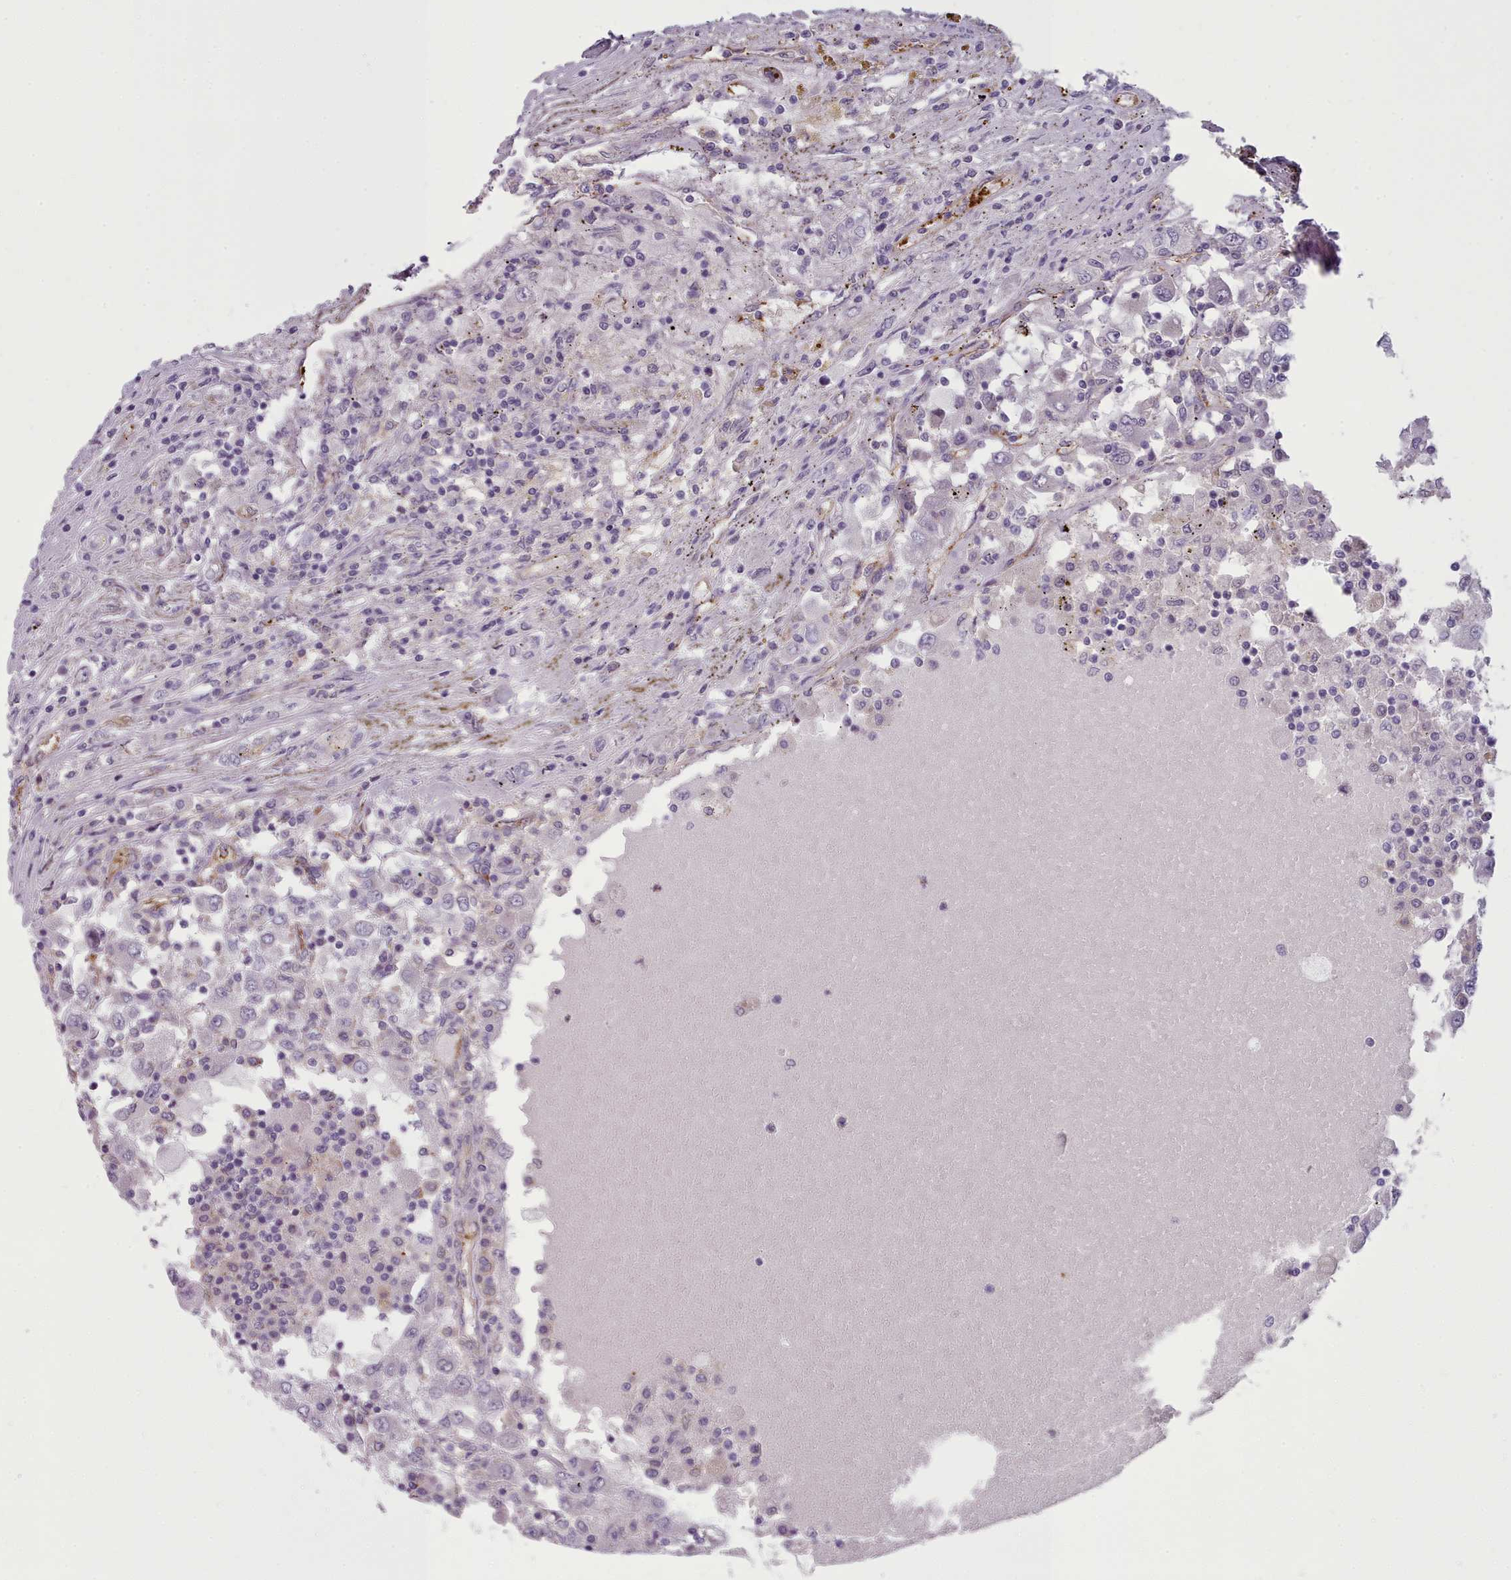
{"staining": {"intensity": "negative", "quantity": "none", "location": "none"}, "tissue": "renal cancer", "cell_type": "Tumor cells", "image_type": "cancer", "snomed": [{"axis": "morphology", "description": "Adenocarcinoma, NOS"}, {"axis": "topography", "description": "Kidney"}], "caption": "Tumor cells are negative for brown protein staining in renal cancer (adenocarcinoma).", "gene": "CD300LF", "patient": {"sex": "female", "age": 67}}